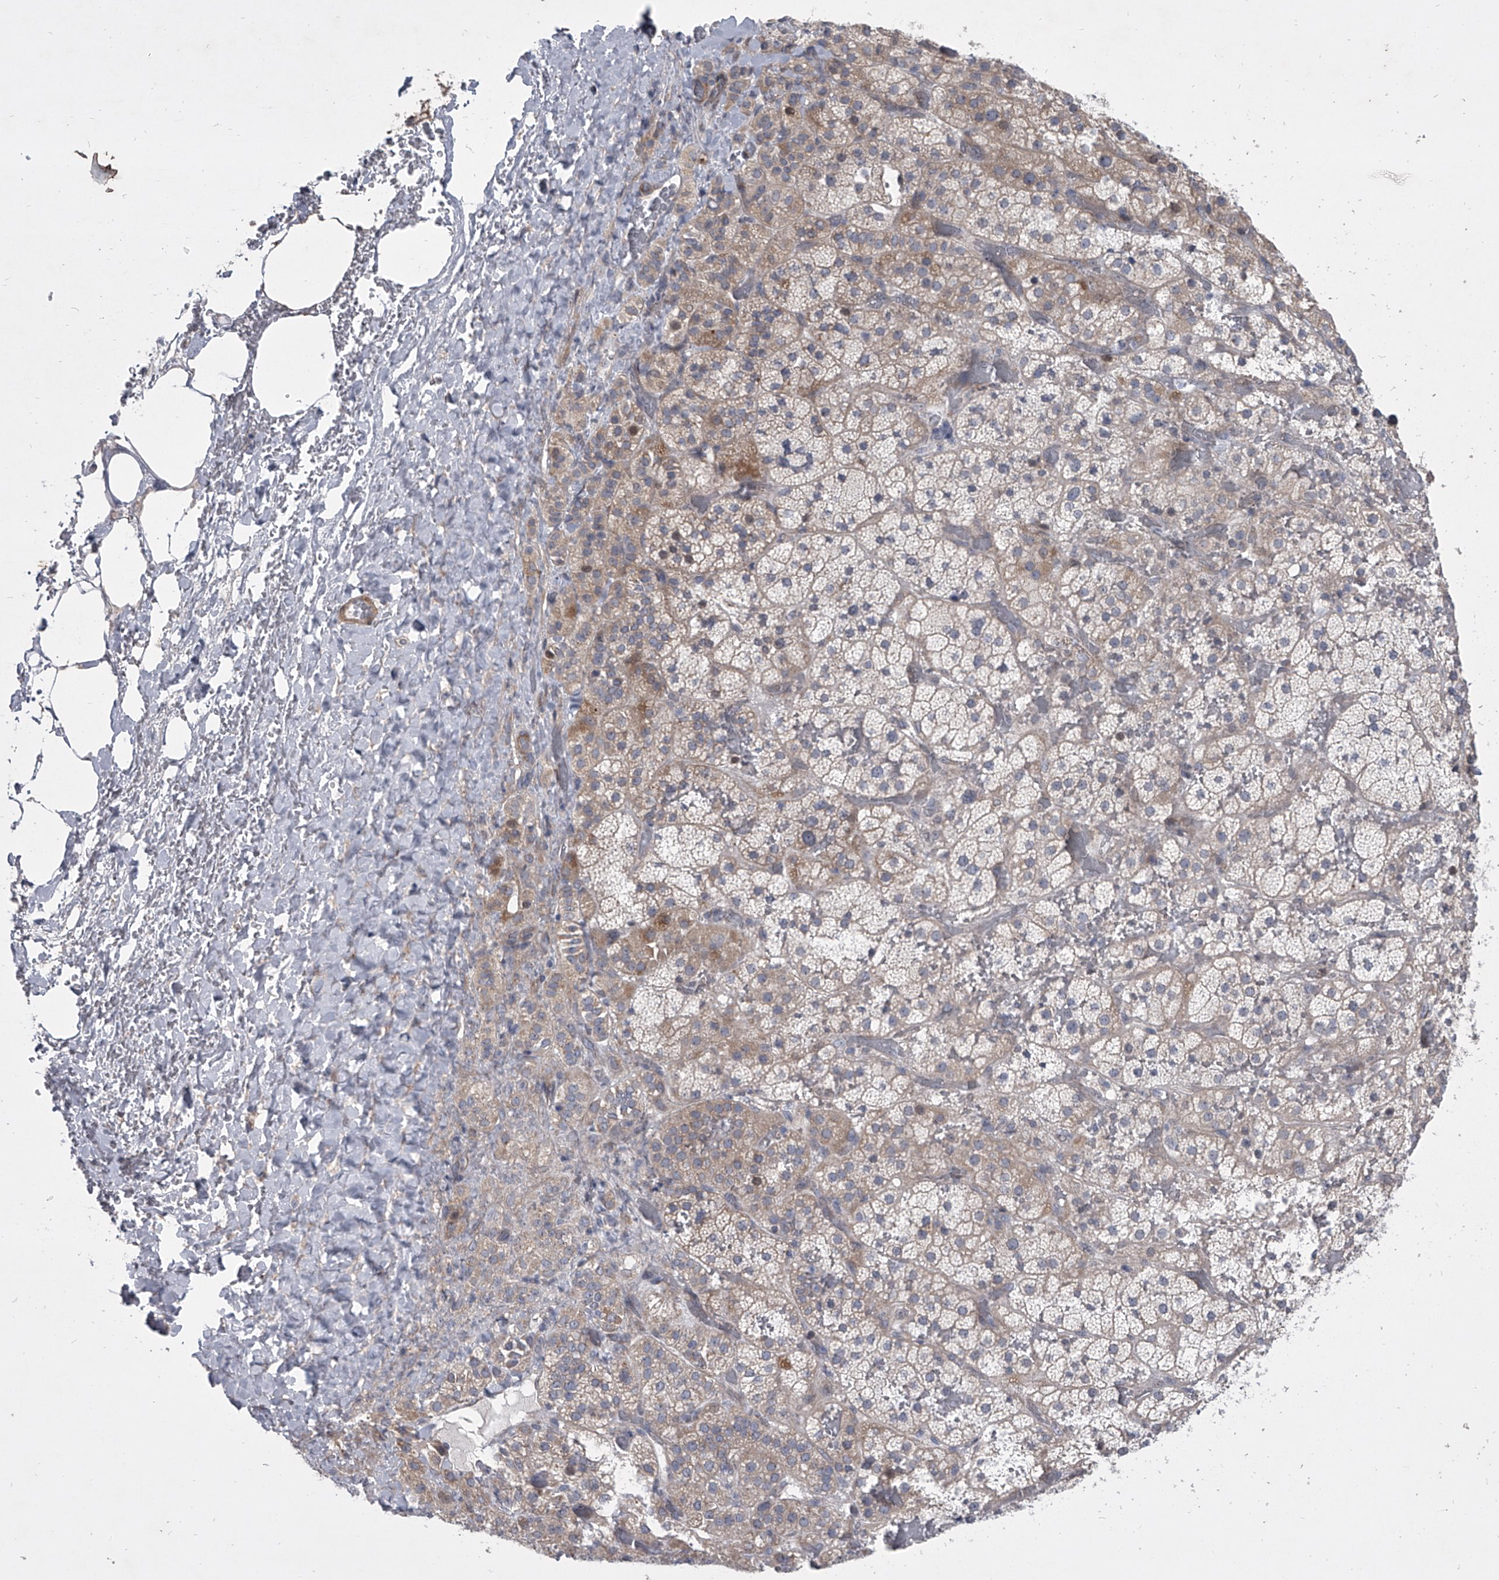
{"staining": {"intensity": "moderate", "quantity": "<25%", "location": "cytoplasmic/membranous,nuclear"}, "tissue": "adrenal gland", "cell_type": "Glandular cells", "image_type": "normal", "snomed": [{"axis": "morphology", "description": "Normal tissue, NOS"}, {"axis": "topography", "description": "Adrenal gland"}], "caption": "Protein analysis of benign adrenal gland exhibits moderate cytoplasmic/membranous,nuclear staining in about <25% of glandular cells. (IHC, brightfield microscopy, high magnification).", "gene": "HEATR6", "patient": {"sex": "male", "age": 57}}